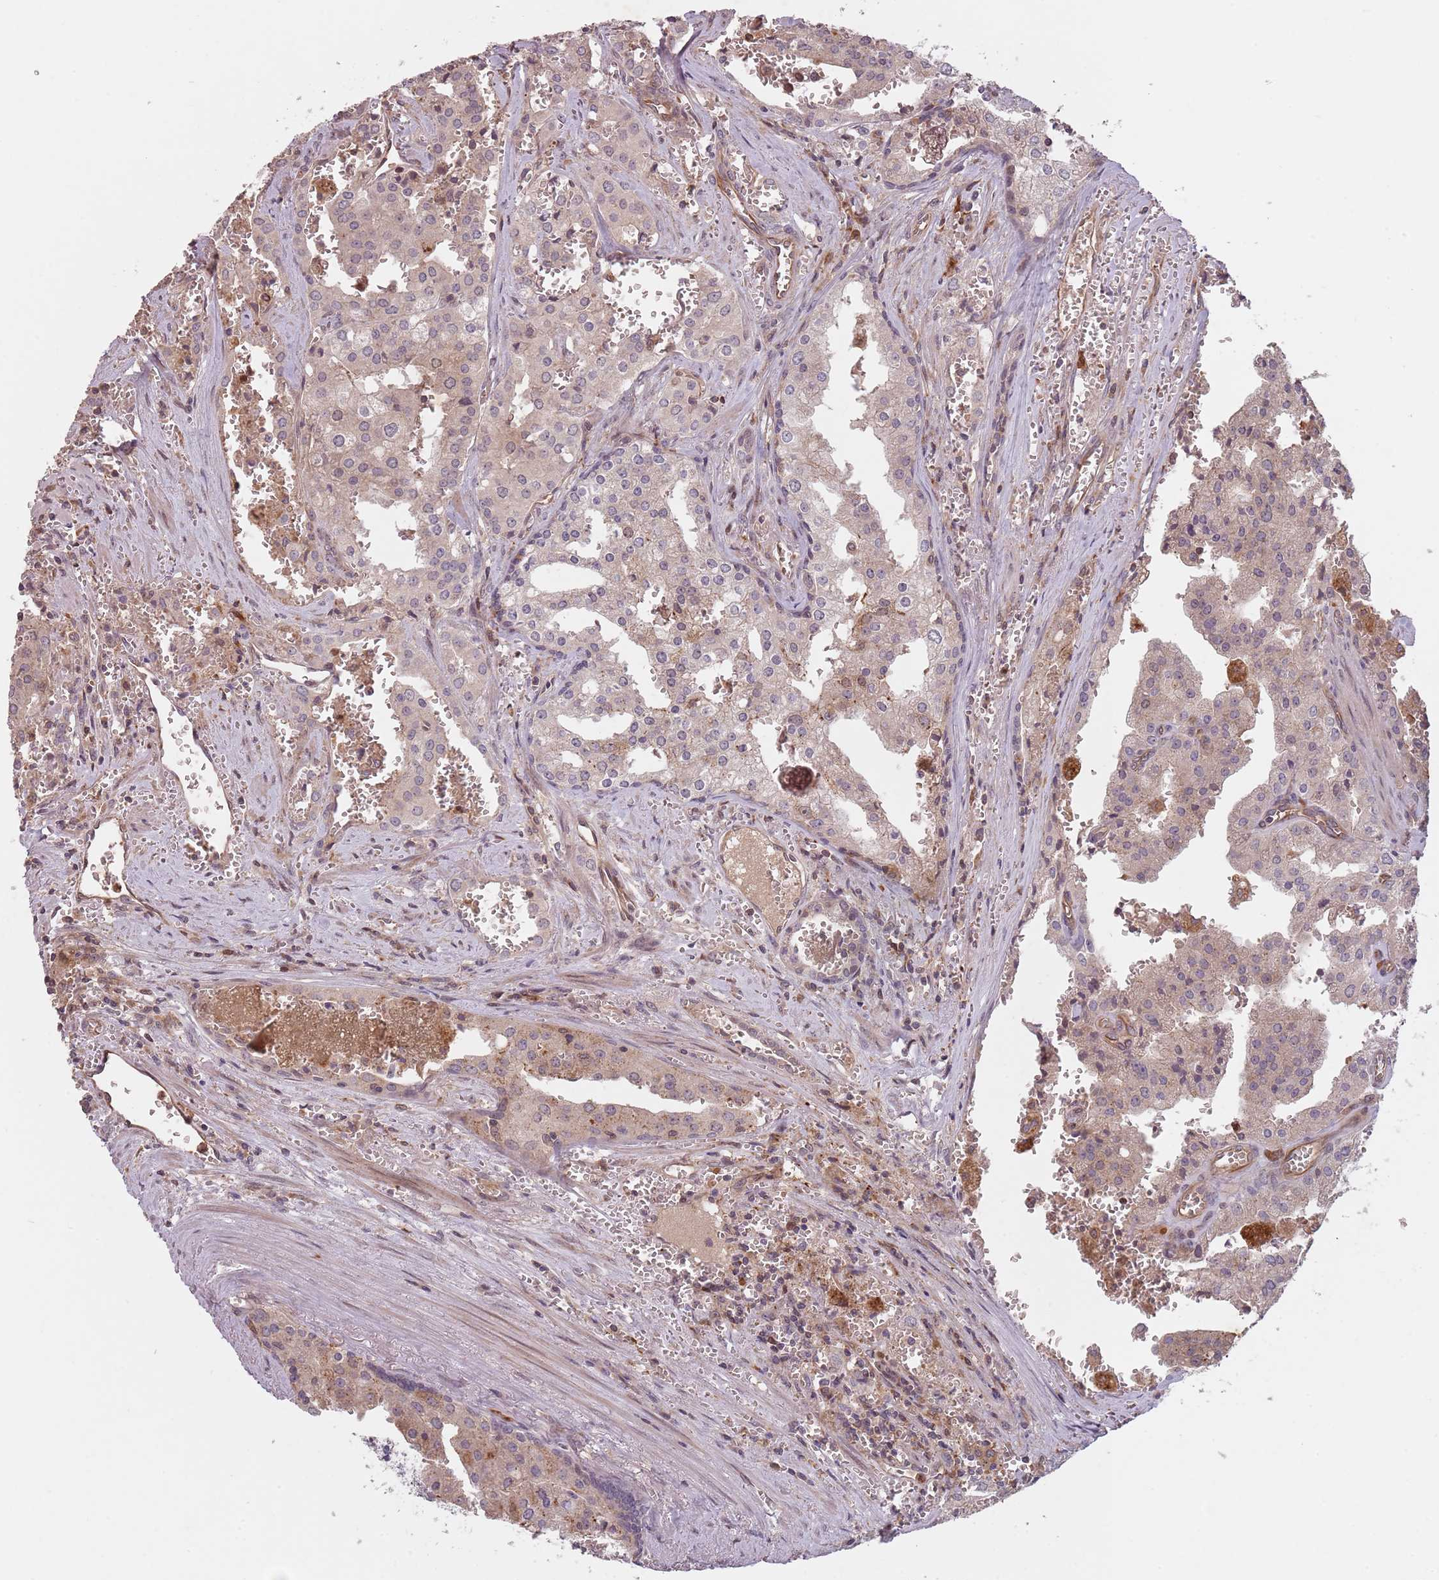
{"staining": {"intensity": "weak", "quantity": "<25%", "location": "cytoplasmic/membranous"}, "tissue": "prostate cancer", "cell_type": "Tumor cells", "image_type": "cancer", "snomed": [{"axis": "morphology", "description": "Adenocarcinoma, High grade"}, {"axis": "topography", "description": "Prostate"}], "caption": "A photomicrograph of human adenocarcinoma (high-grade) (prostate) is negative for staining in tumor cells.", "gene": "GPR180", "patient": {"sex": "male", "age": 68}}